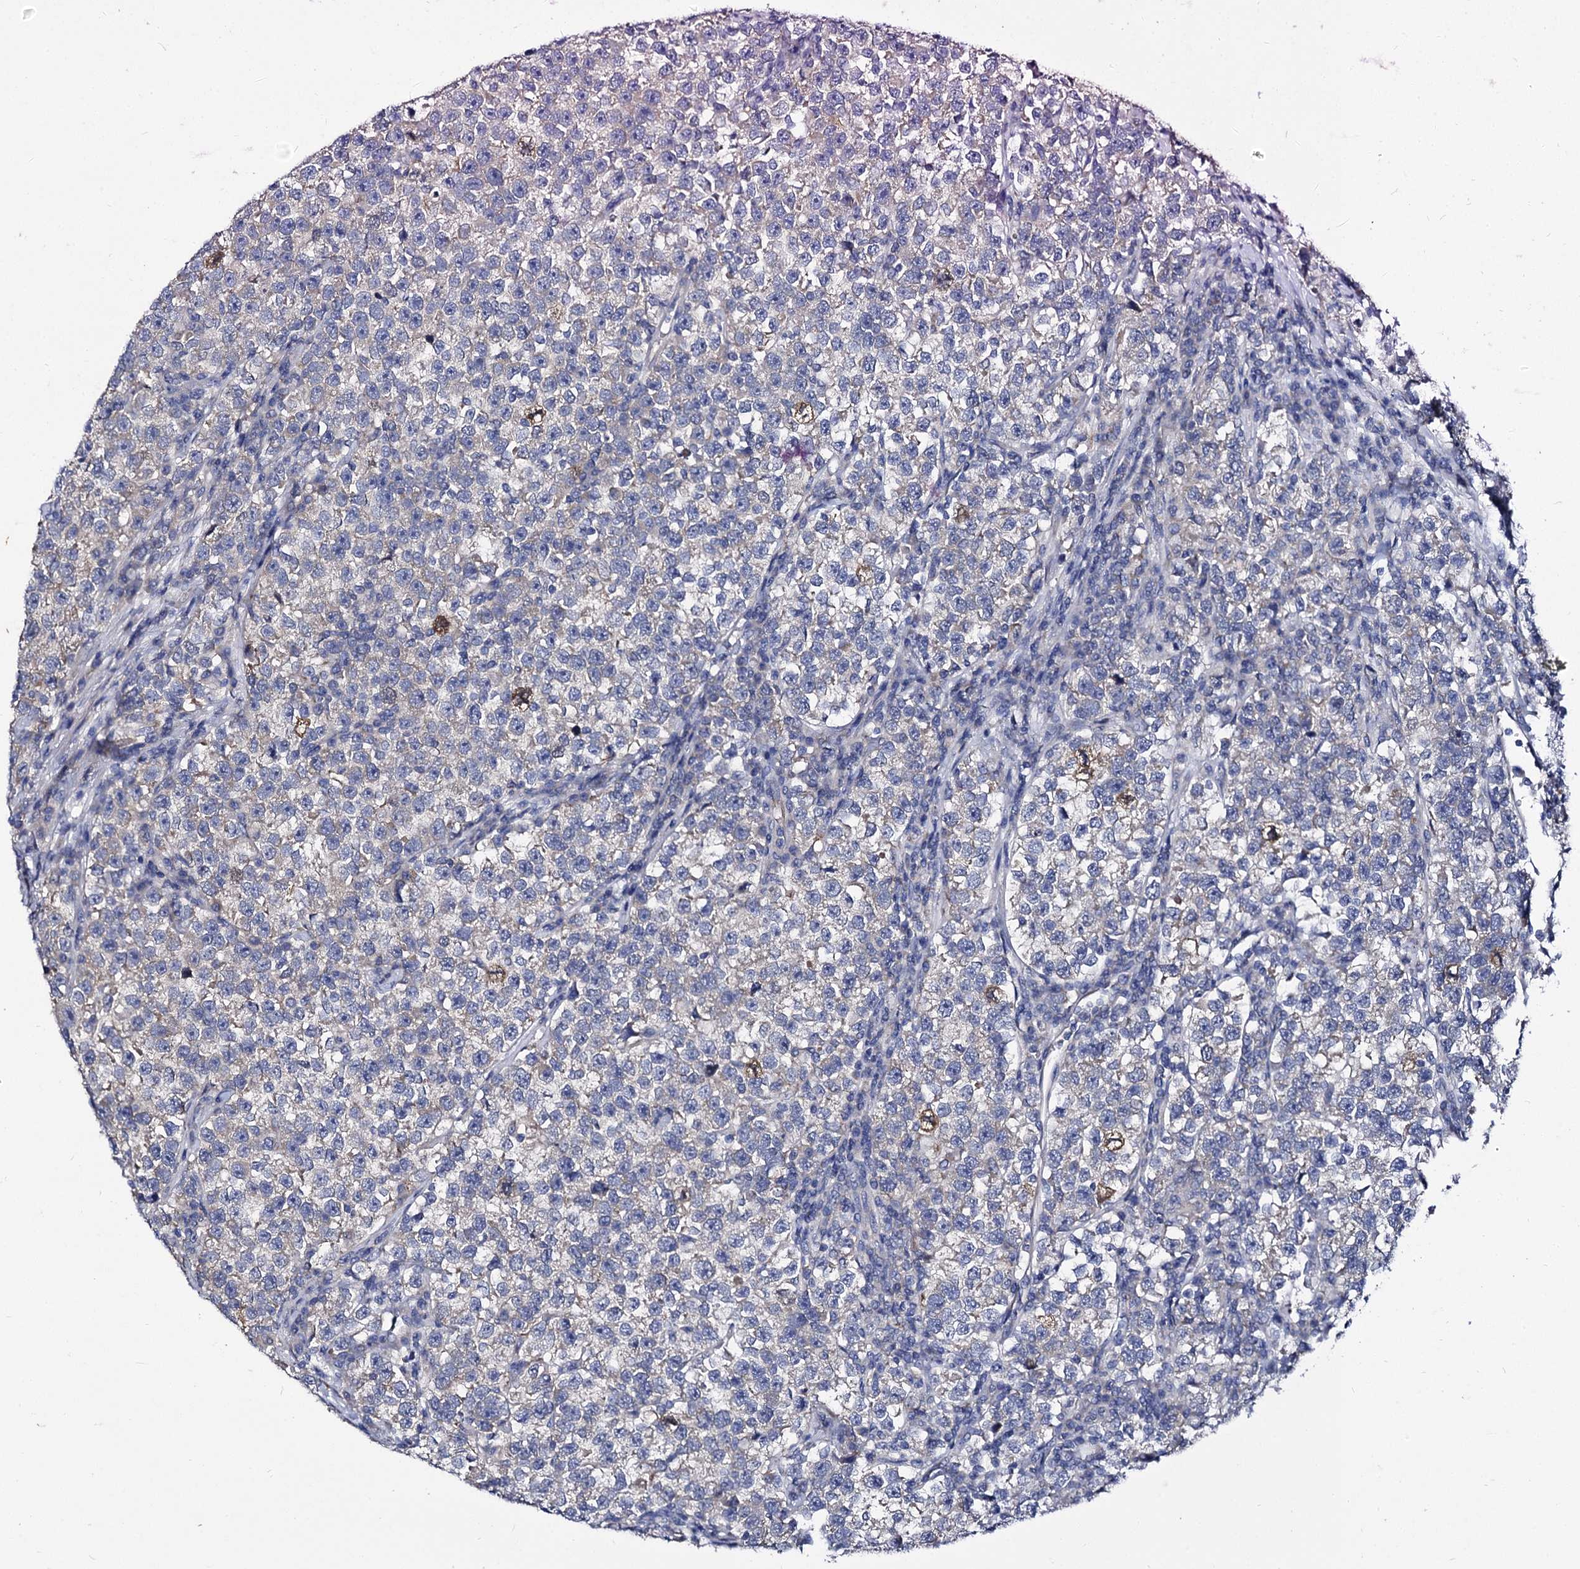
{"staining": {"intensity": "negative", "quantity": "none", "location": "none"}, "tissue": "testis cancer", "cell_type": "Tumor cells", "image_type": "cancer", "snomed": [{"axis": "morphology", "description": "Normal tissue, NOS"}, {"axis": "morphology", "description": "Seminoma, NOS"}, {"axis": "topography", "description": "Testis"}], "caption": "A high-resolution image shows IHC staining of seminoma (testis), which shows no significant positivity in tumor cells.", "gene": "PANX2", "patient": {"sex": "male", "age": 43}}